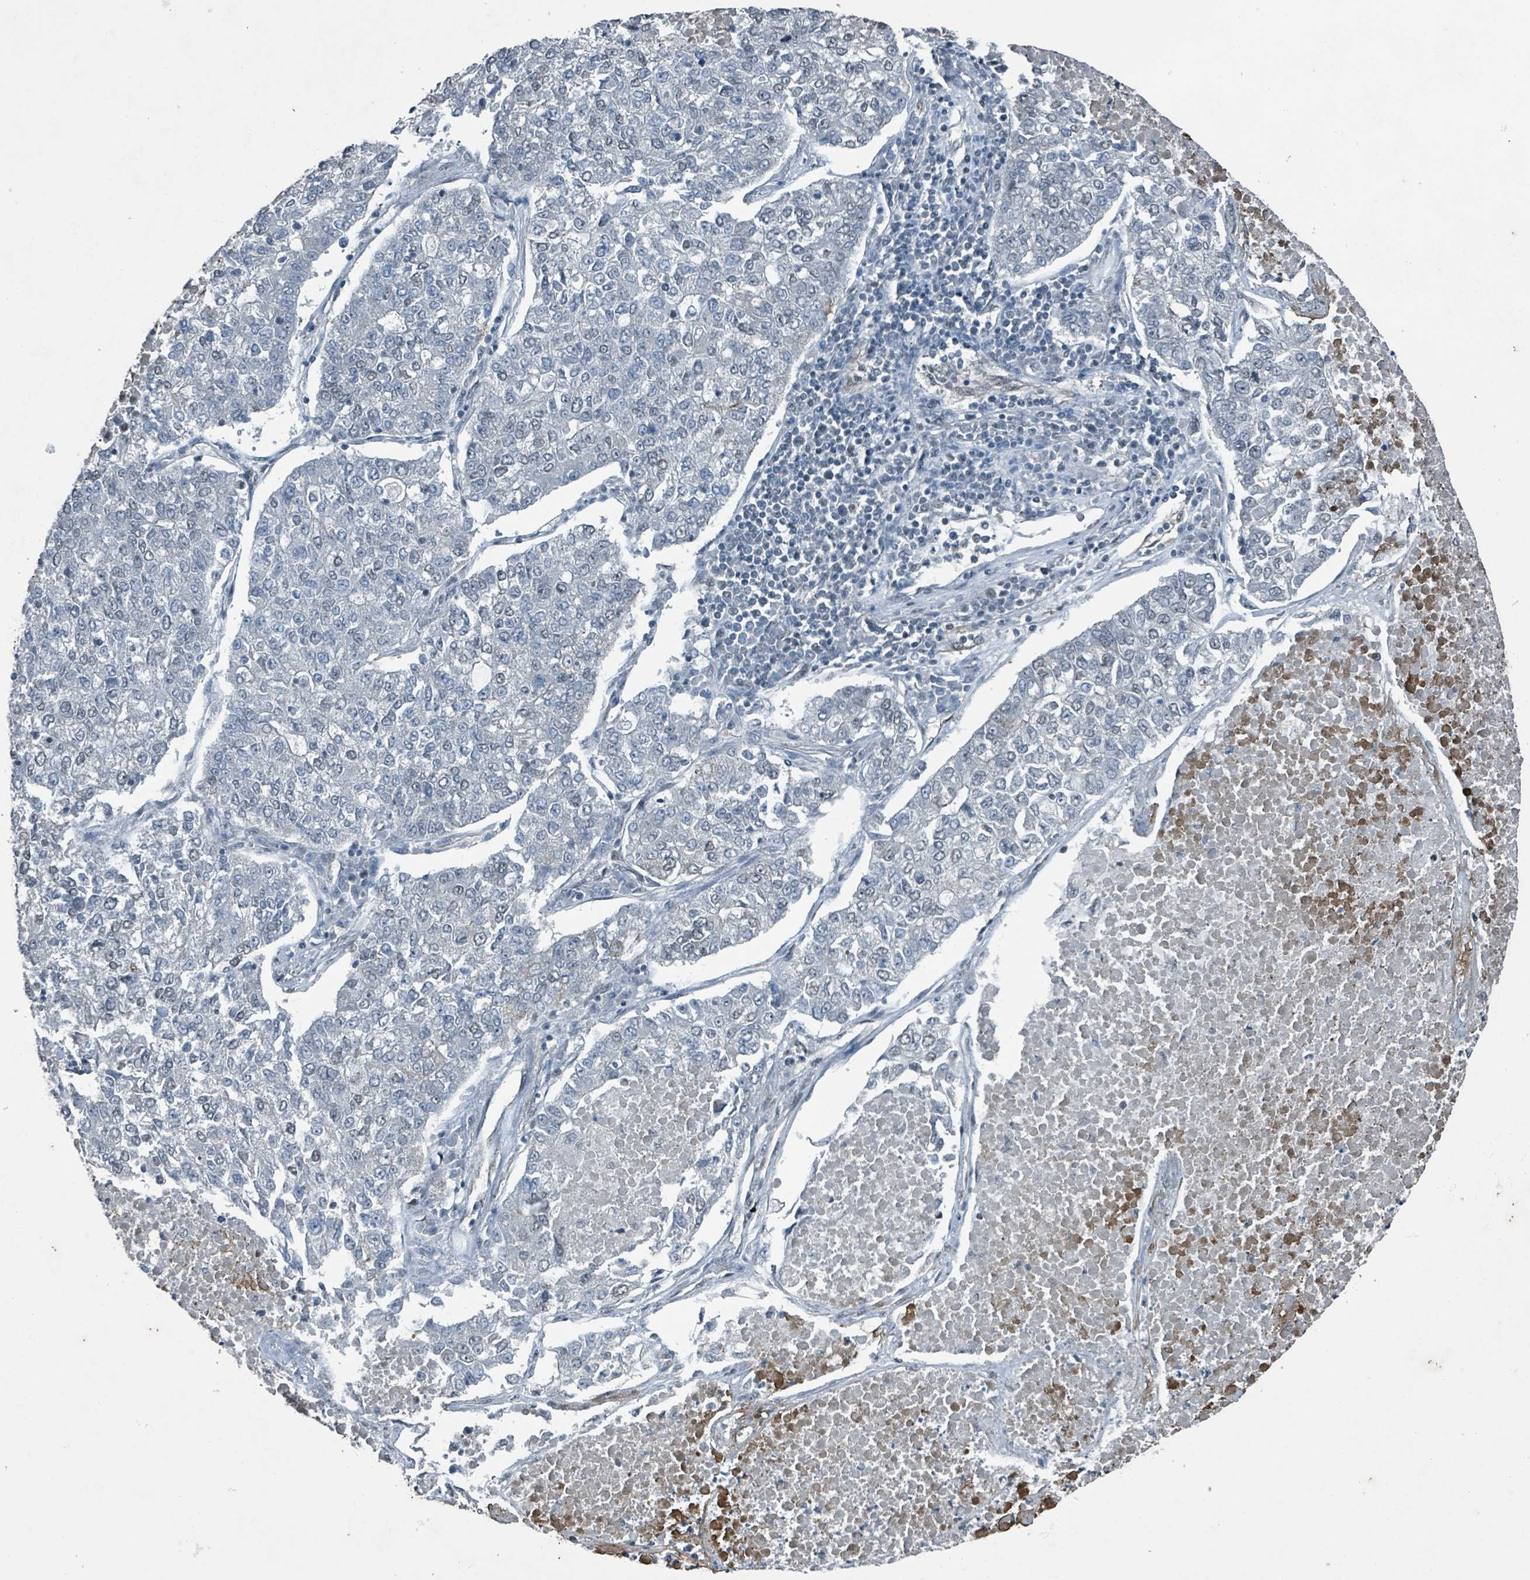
{"staining": {"intensity": "negative", "quantity": "none", "location": "none"}, "tissue": "lung cancer", "cell_type": "Tumor cells", "image_type": "cancer", "snomed": [{"axis": "morphology", "description": "Adenocarcinoma, NOS"}, {"axis": "topography", "description": "Lung"}], "caption": "The IHC photomicrograph has no significant expression in tumor cells of lung cancer (adenocarcinoma) tissue.", "gene": "PHIP", "patient": {"sex": "male", "age": 49}}